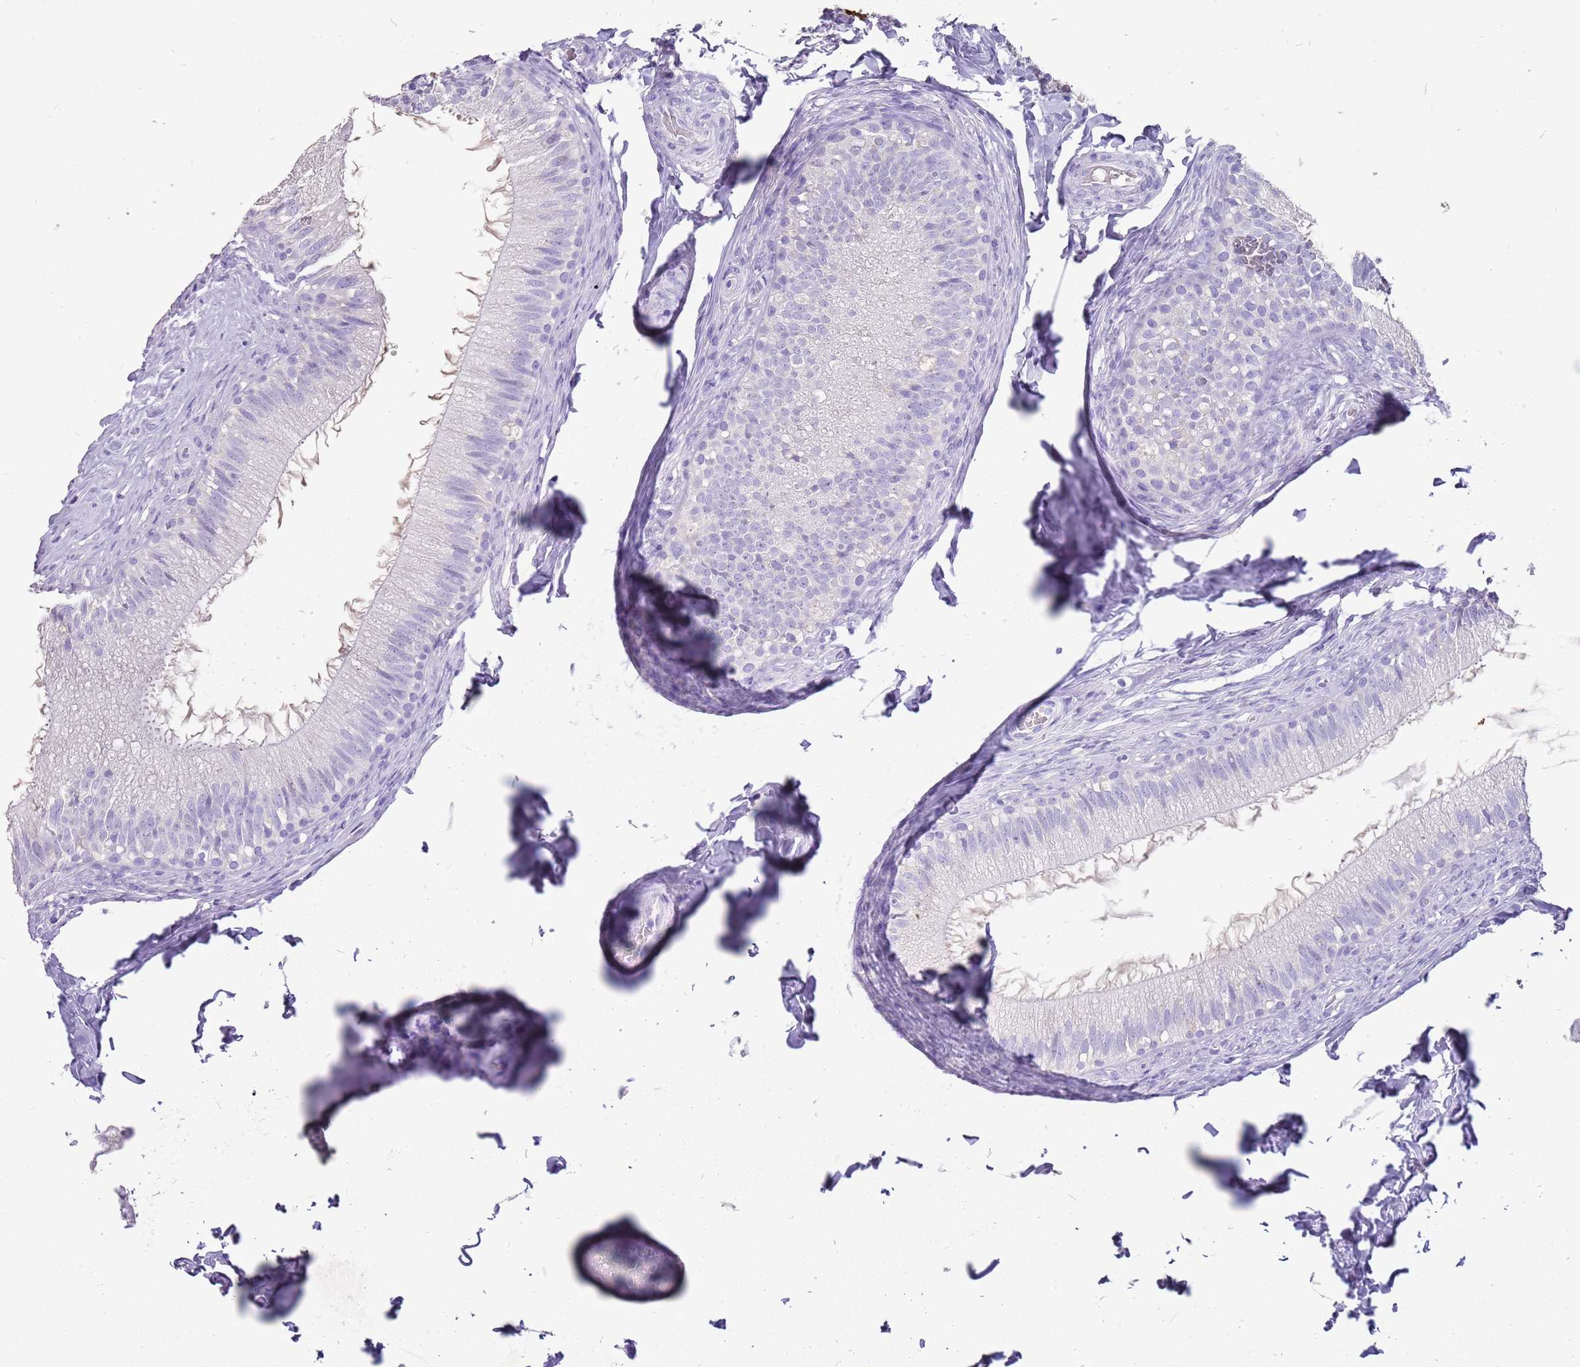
{"staining": {"intensity": "negative", "quantity": "none", "location": "none"}, "tissue": "epididymis", "cell_type": "Glandular cells", "image_type": "normal", "snomed": [{"axis": "morphology", "description": "Normal tissue, NOS"}, {"axis": "topography", "description": "Epididymis"}], "caption": "Immunohistochemistry micrograph of unremarkable epididymis stained for a protein (brown), which displays no staining in glandular cells. The staining is performed using DAB brown chromogen with nuclei counter-stained in using hematoxylin.", "gene": "ENSG00000271254", "patient": {"sex": "male", "age": 49}}